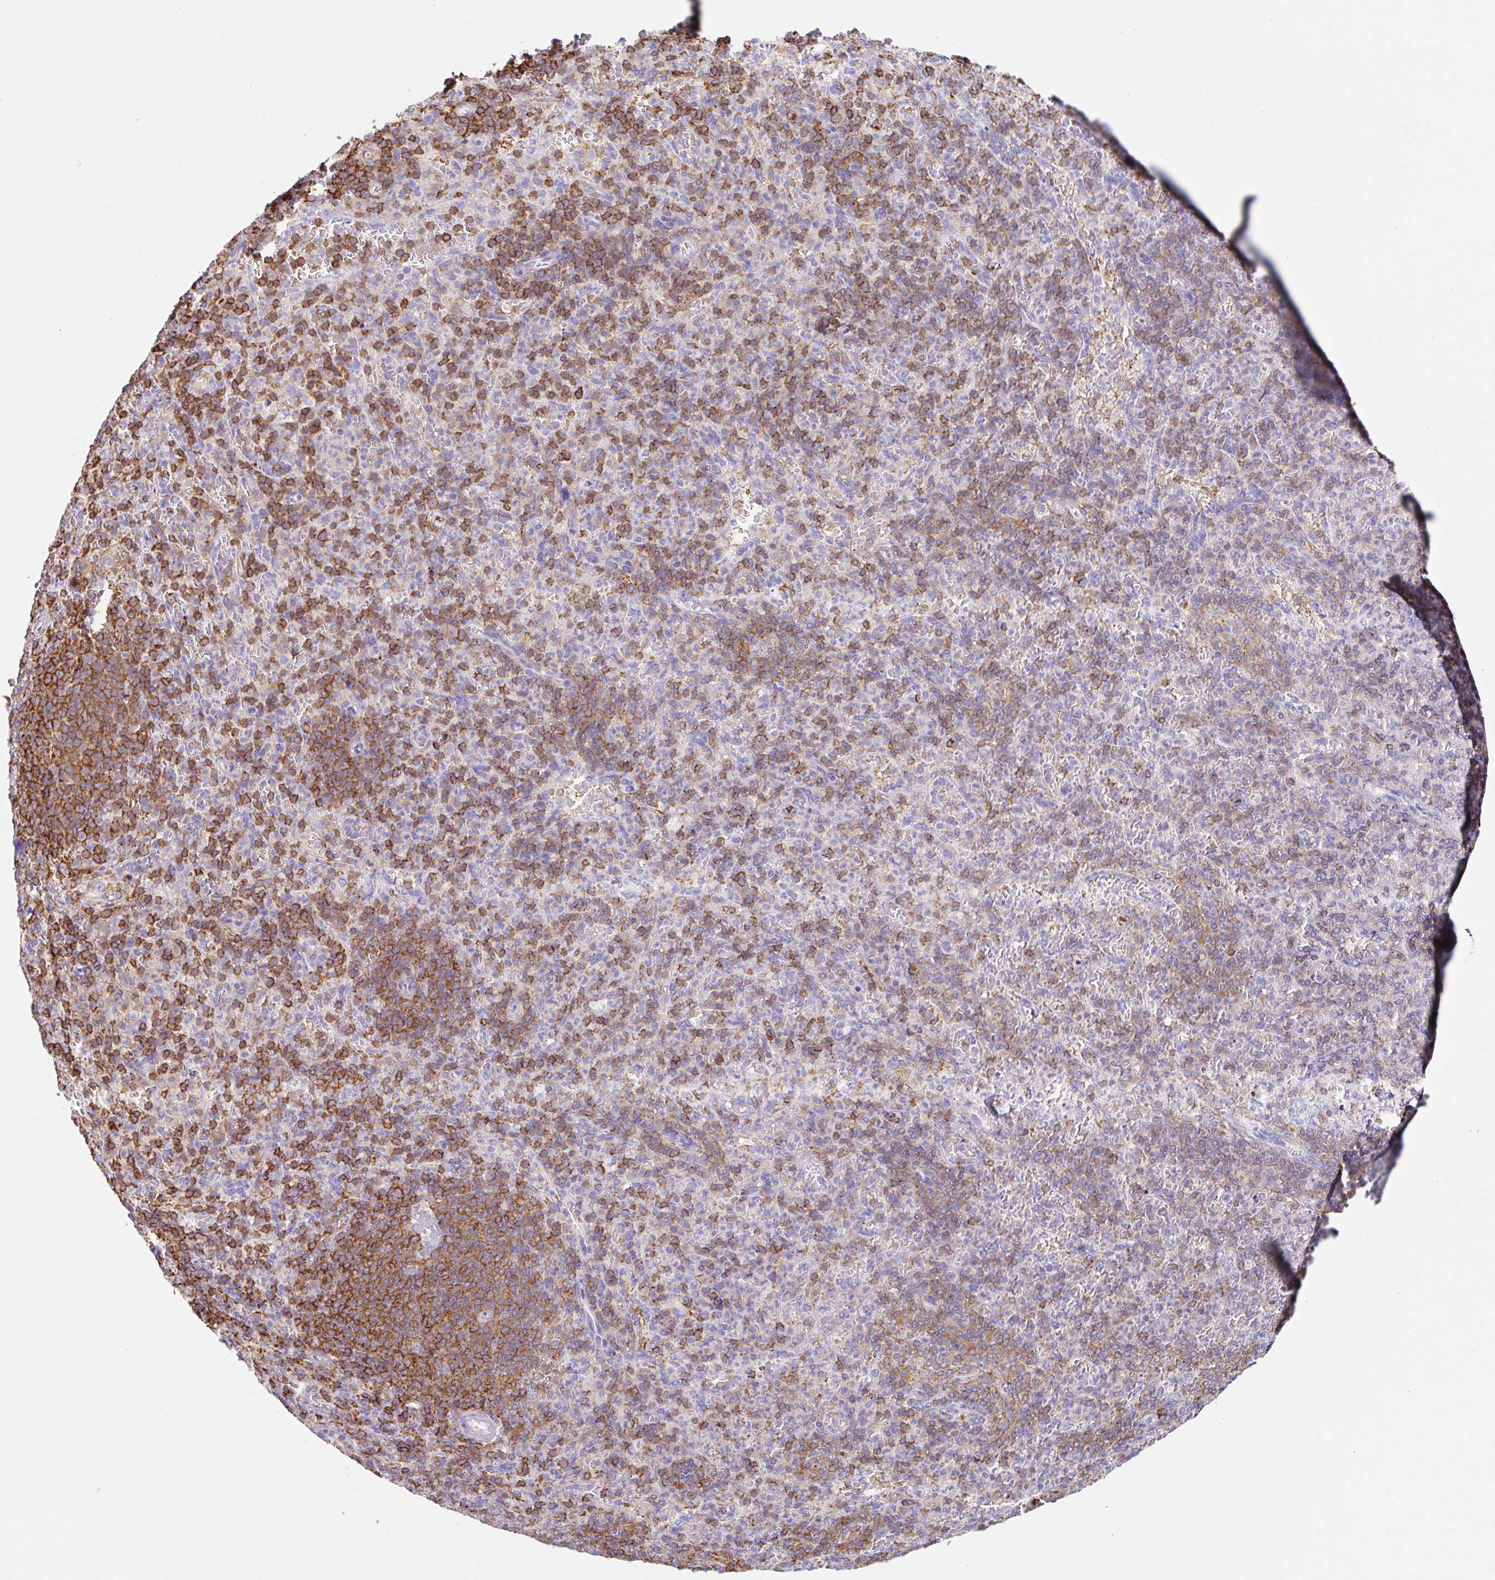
{"staining": {"intensity": "moderate", "quantity": "25%-75%", "location": "cytoplasmic/membranous"}, "tissue": "spleen", "cell_type": "Cells in red pulp", "image_type": "normal", "snomed": [{"axis": "morphology", "description": "Normal tissue, NOS"}, {"axis": "topography", "description": "Spleen"}], "caption": "DAB (3,3'-diaminobenzidine) immunohistochemical staining of unremarkable human spleen exhibits moderate cytoplasmic/membranous protein staining in about 25%-75% of cells in red pulp. (DAB = brown stain, brightfield microscopy at high magnification).", "gene": "MTTP", "patient": {"sex": "female", "age": 74}}